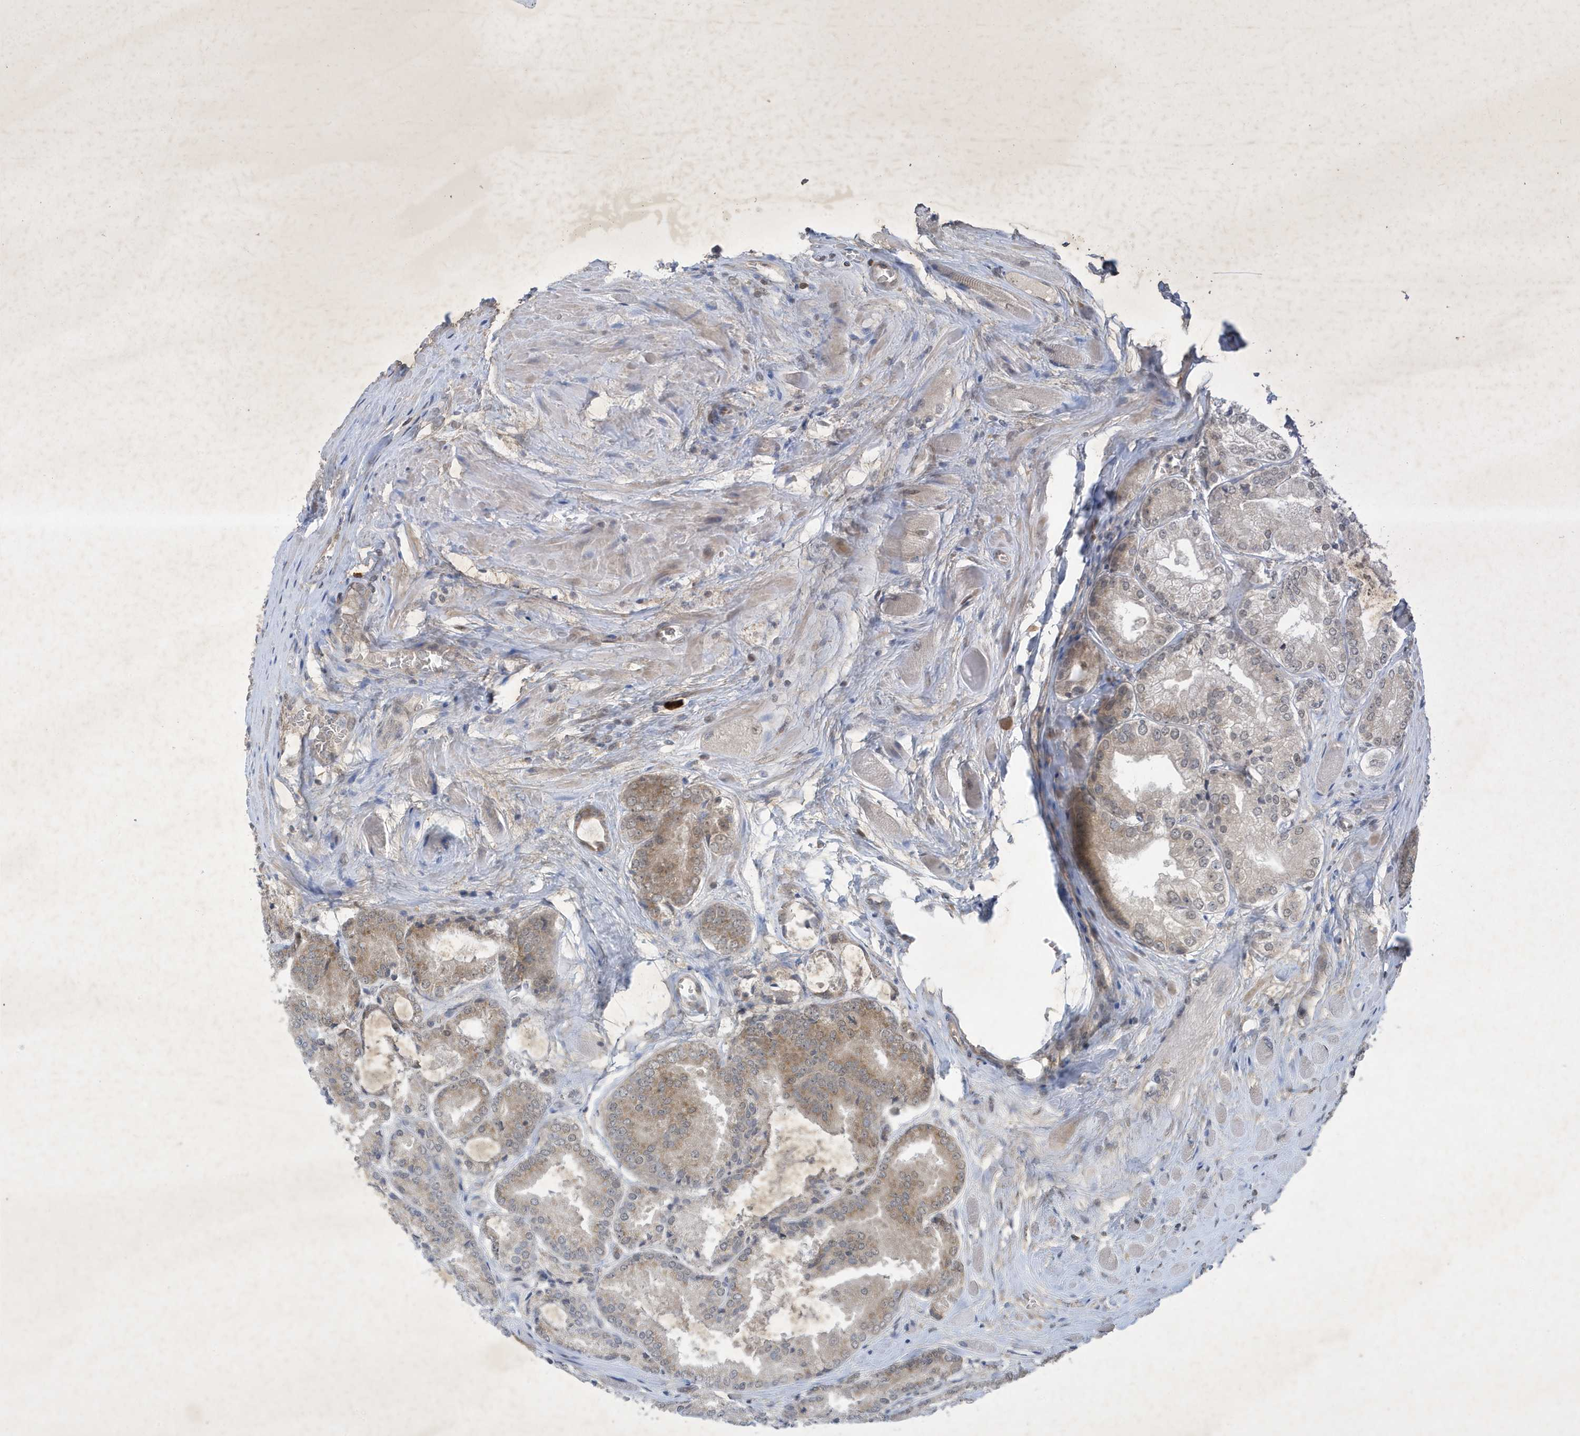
{"staining": {"intensity": "moderate", "quantity": "<25%", "location": "cytoplasmic/membranous"}, "tissue": "prostate cancer", "cell_type": "Tumor cells", "image_type": "cancer", "snomed": [{"axis": "morphology", "description": "Adenocarcinoma, Low grade"}, {"axis": "topography", "description": "Prostate"}], "caption": "Immunohistochemical staining of prostate cancer displays low levels of moderate cytoplasmic/membranous protein positivity in approximately <25% of tumor cells.", "gene": "STX10", "patient": {"sex": "male", "age": 67}}